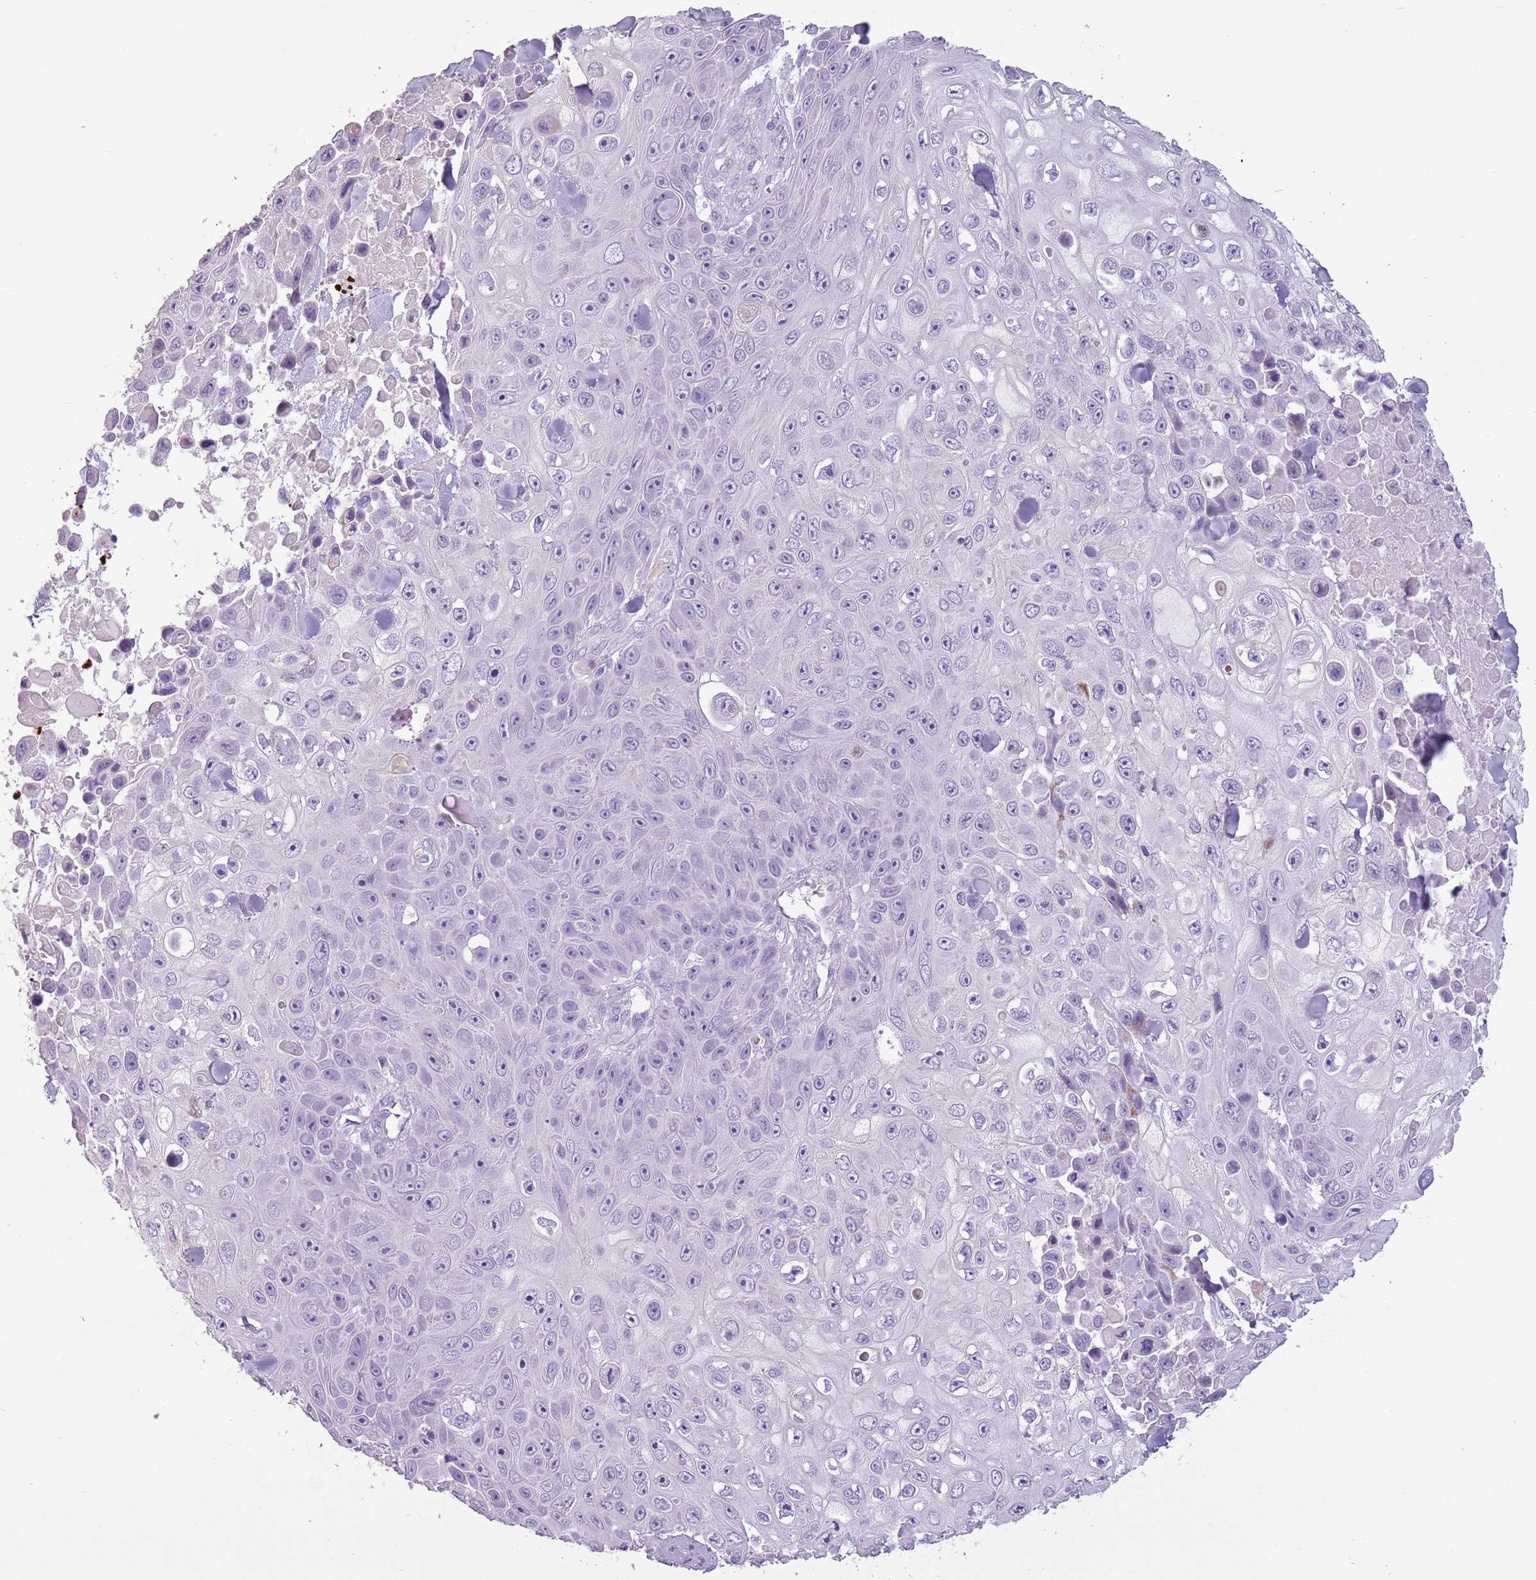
{"staining": {"intensity": "negative", "quantity": "none", "location": "none"}, "tissue": "skin cancer", "cell_type": "Tumor cells", "image_type": "cancer", "snomed": [{"axis": "morphology", "description": "Squamous cell carcinoma, NOS"}, {"axis": "topography", "description": "Skin"}], "caption": "A high-resolution micrograph shows immunohistochemistry staining of skin cancer (squamous cell carcinoma), which exhibits no significant staining in tumor cells. (Brightfield microscopy of DAB immunohistochemistry at high magnification).", "gene": "CELF6", "patient": {"sex": "male", "age": 82}}